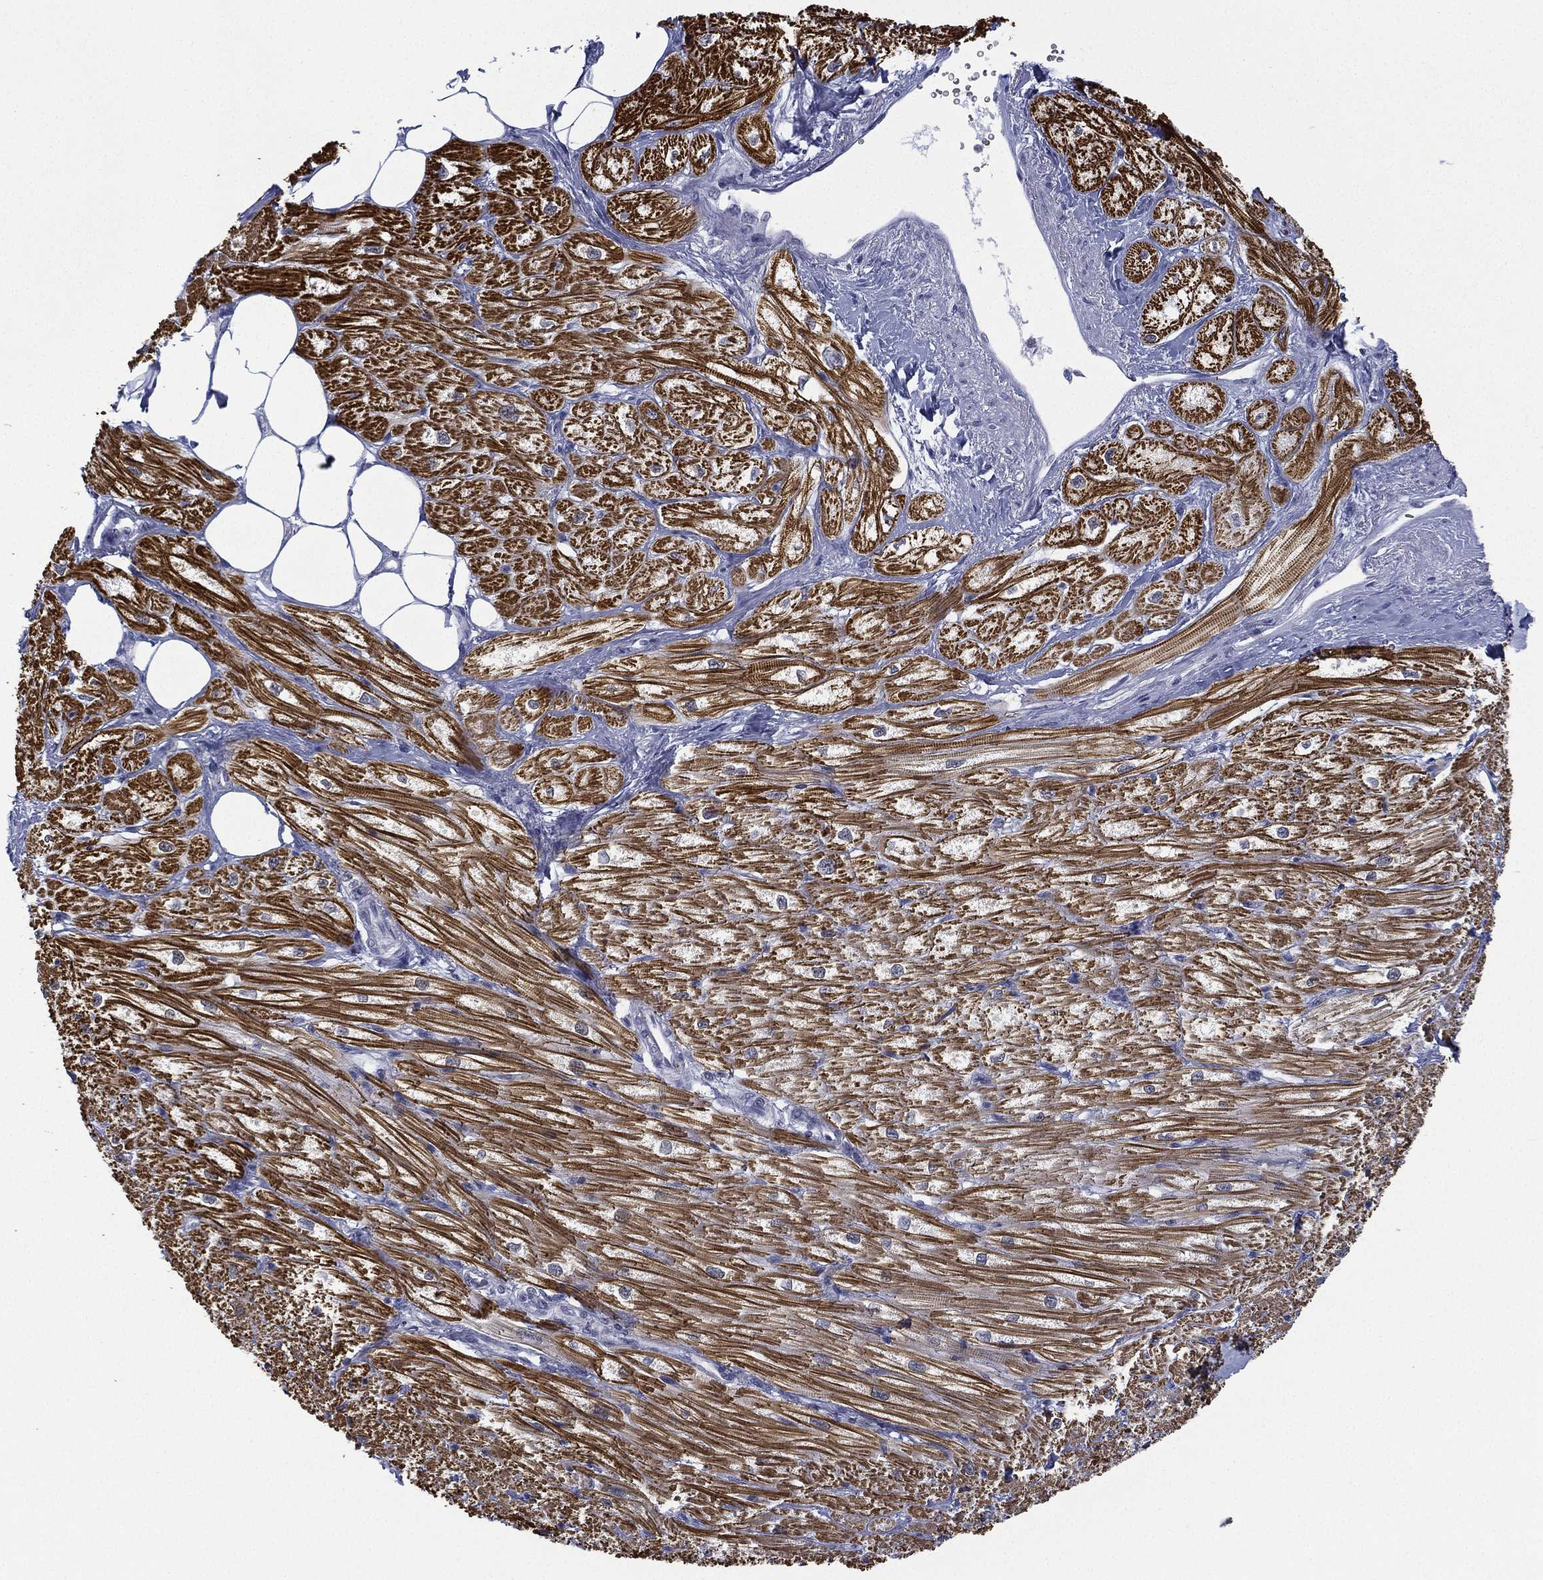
{"staining": {"intensity": "strong", "quantity": "25%-75%", "location": "cytoplasmic/membranous"}, "tissue": "heart muscle", "cell_type": "Cardiomyocytes", "image_type": "normal", "snomed": [{"axis": "morphology", "description": "Normal tissue, NOS"}, {"axis": "topography", "description": "Heart"}], "caption": "Protein expression analysis of unremarkable heart muscle shows strong cytoplasmic/membranous positivity in about 25%-75% of cardiomyocytes.", "gene": "ZNF711", "patient": {"sex": "male", "age": 57}}